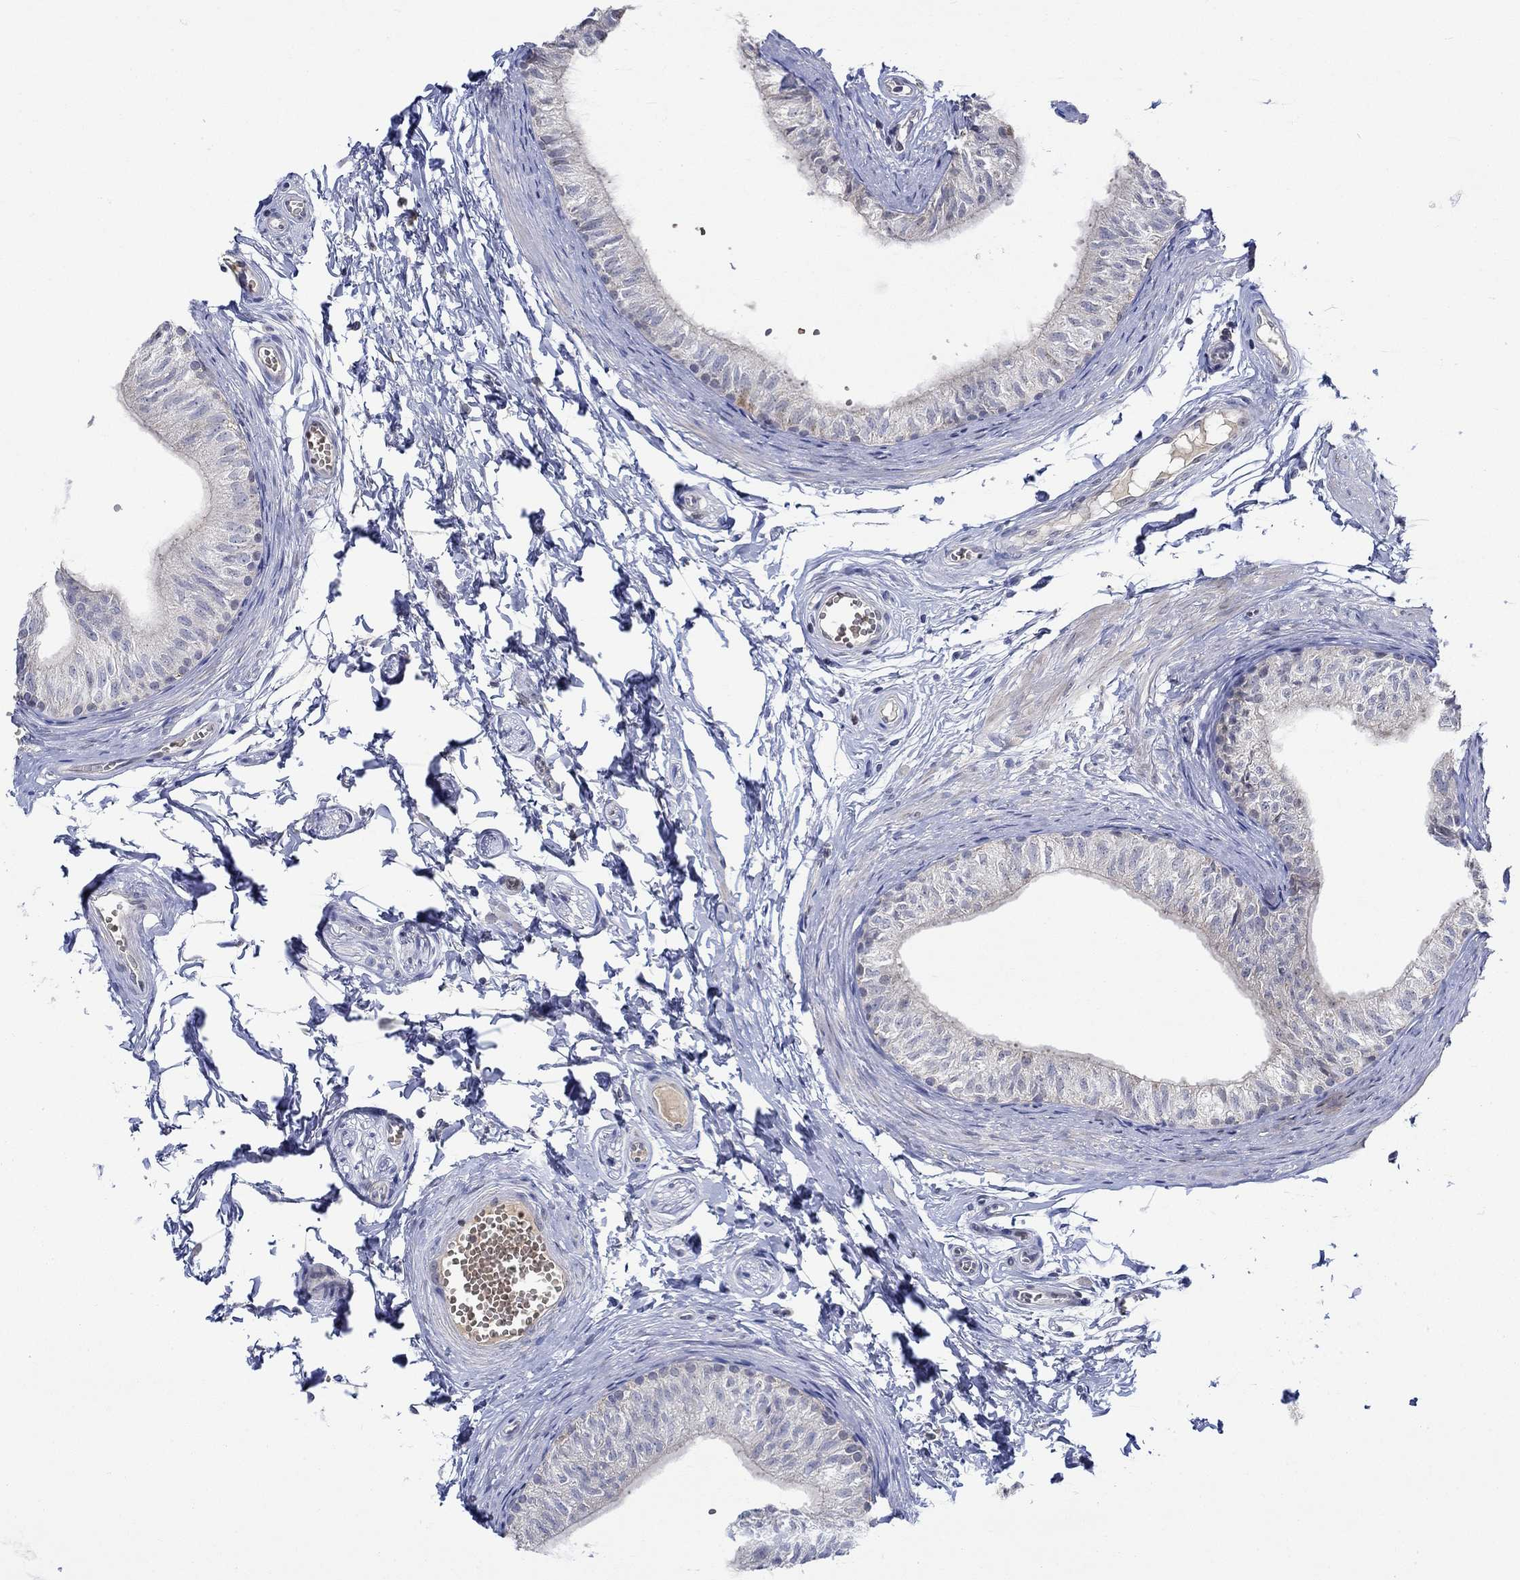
{"staining": {"intensity": "moderate", "quantity": "25%-75%", "location": "cytoplasmic/membranous"}, "tissue": "epididymis", "cell_type": "Glandular cells", "image_type": "normal", "snomed": [{"axis": "morphology", "description": "Normal tissue, NOS"}, {"axis": "topography", "description": "Epididymis"}], "caption": "A brown stain shows moderate cytoplasmic/membranous positivity of a protein in glandular cells of unremarkable epididymis.", "gene": "WASF1", "patient": {"sex": "male", "age": 22}}